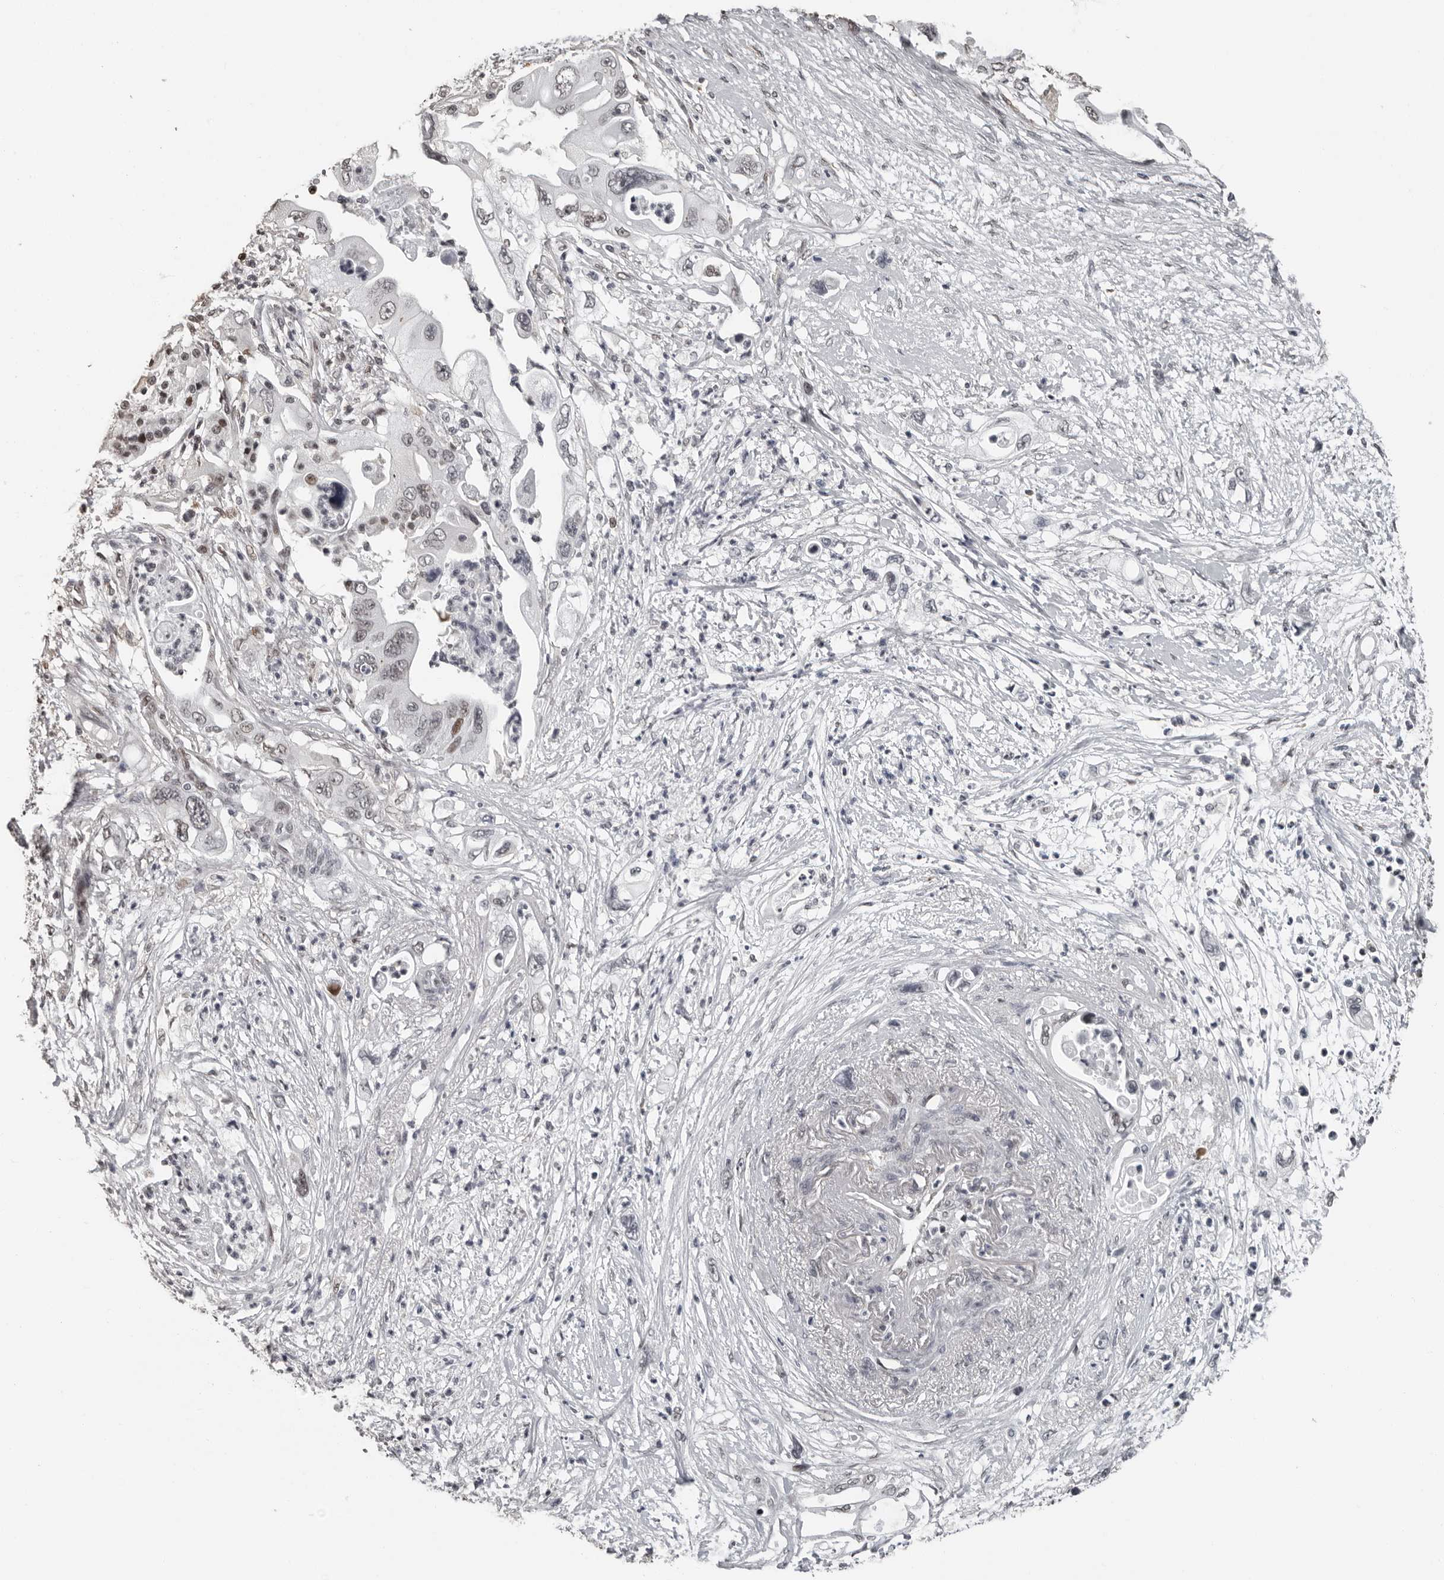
{"staining": {"intensity": "weak", "quantity": "<25%", "location": "nuclear"}, "tissue": "pancreatic cancer", "cell_type": "Tumor cells", "image_type": "cancer", "snomed": [{"axis": "morphology", "description": "Adenocarcinoma, NOS"}, {"axis": "topography", "description": "Pancreas"}], "caption": "Immunohistochemistry (IHC) histopathology image of pancreatic adenocarcinoma stained for a protein (brown), which reveals no positivity in tumor cells.", "gene": "ORC1", "patient": {"sex": "male", "age": 66}}